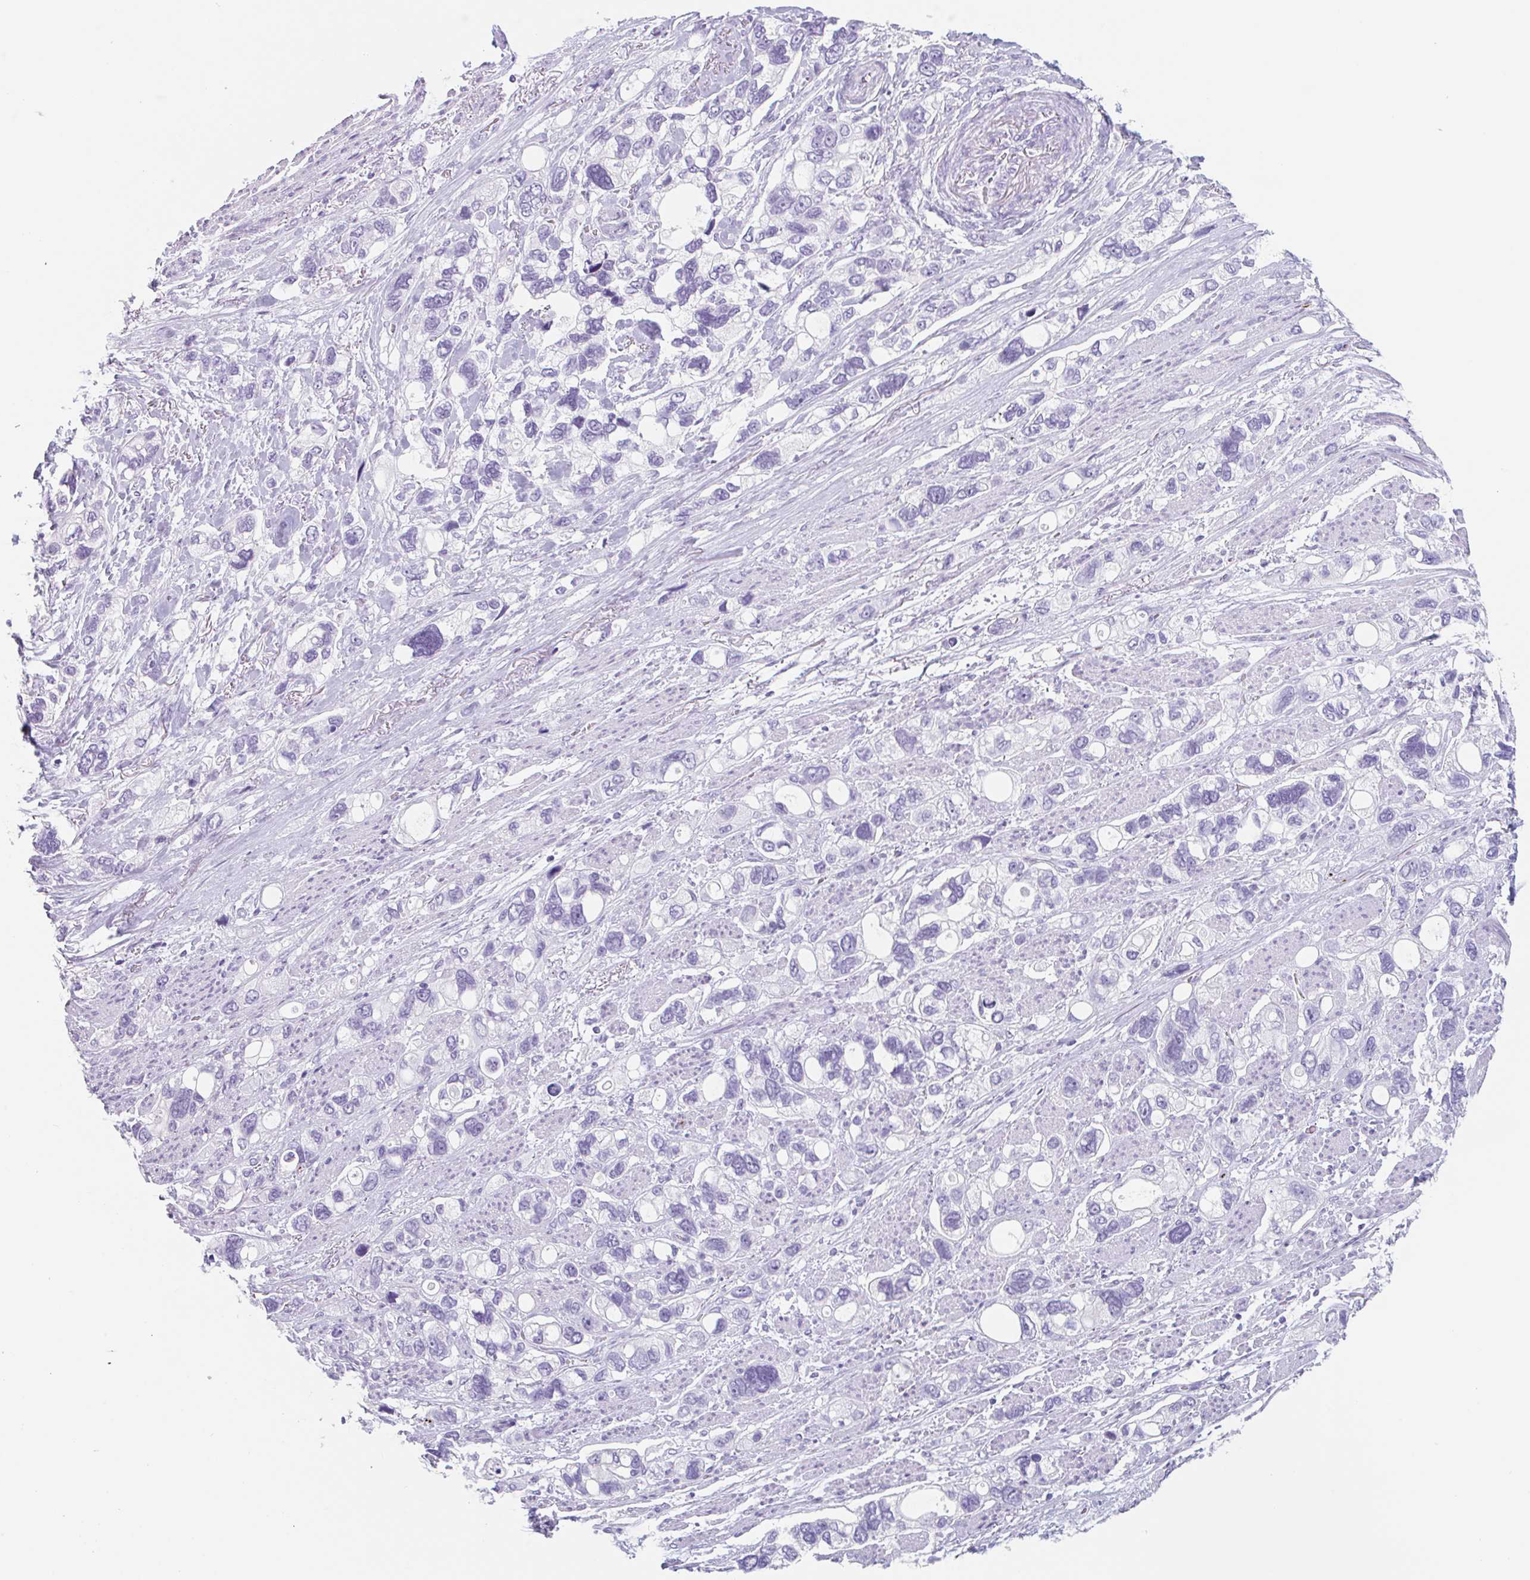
{"staining": {"intensity": "negative", "quantity": "none", "location": "none"}, "tissue": "stomach cancer", "cell_type": "Tumor cells", "image_type": "cancer", "snomed": [{"axis": "morphology", "description": "Adenocarcinoma, NOS"}, {"axis": "topography", "description": "Stomach, upper"}], "caption": "Tumor cells show no significant expression in adenocarcinoma (stomach).", "gene": "EMC4", "patient": {"sex": "female", "age": 81}}